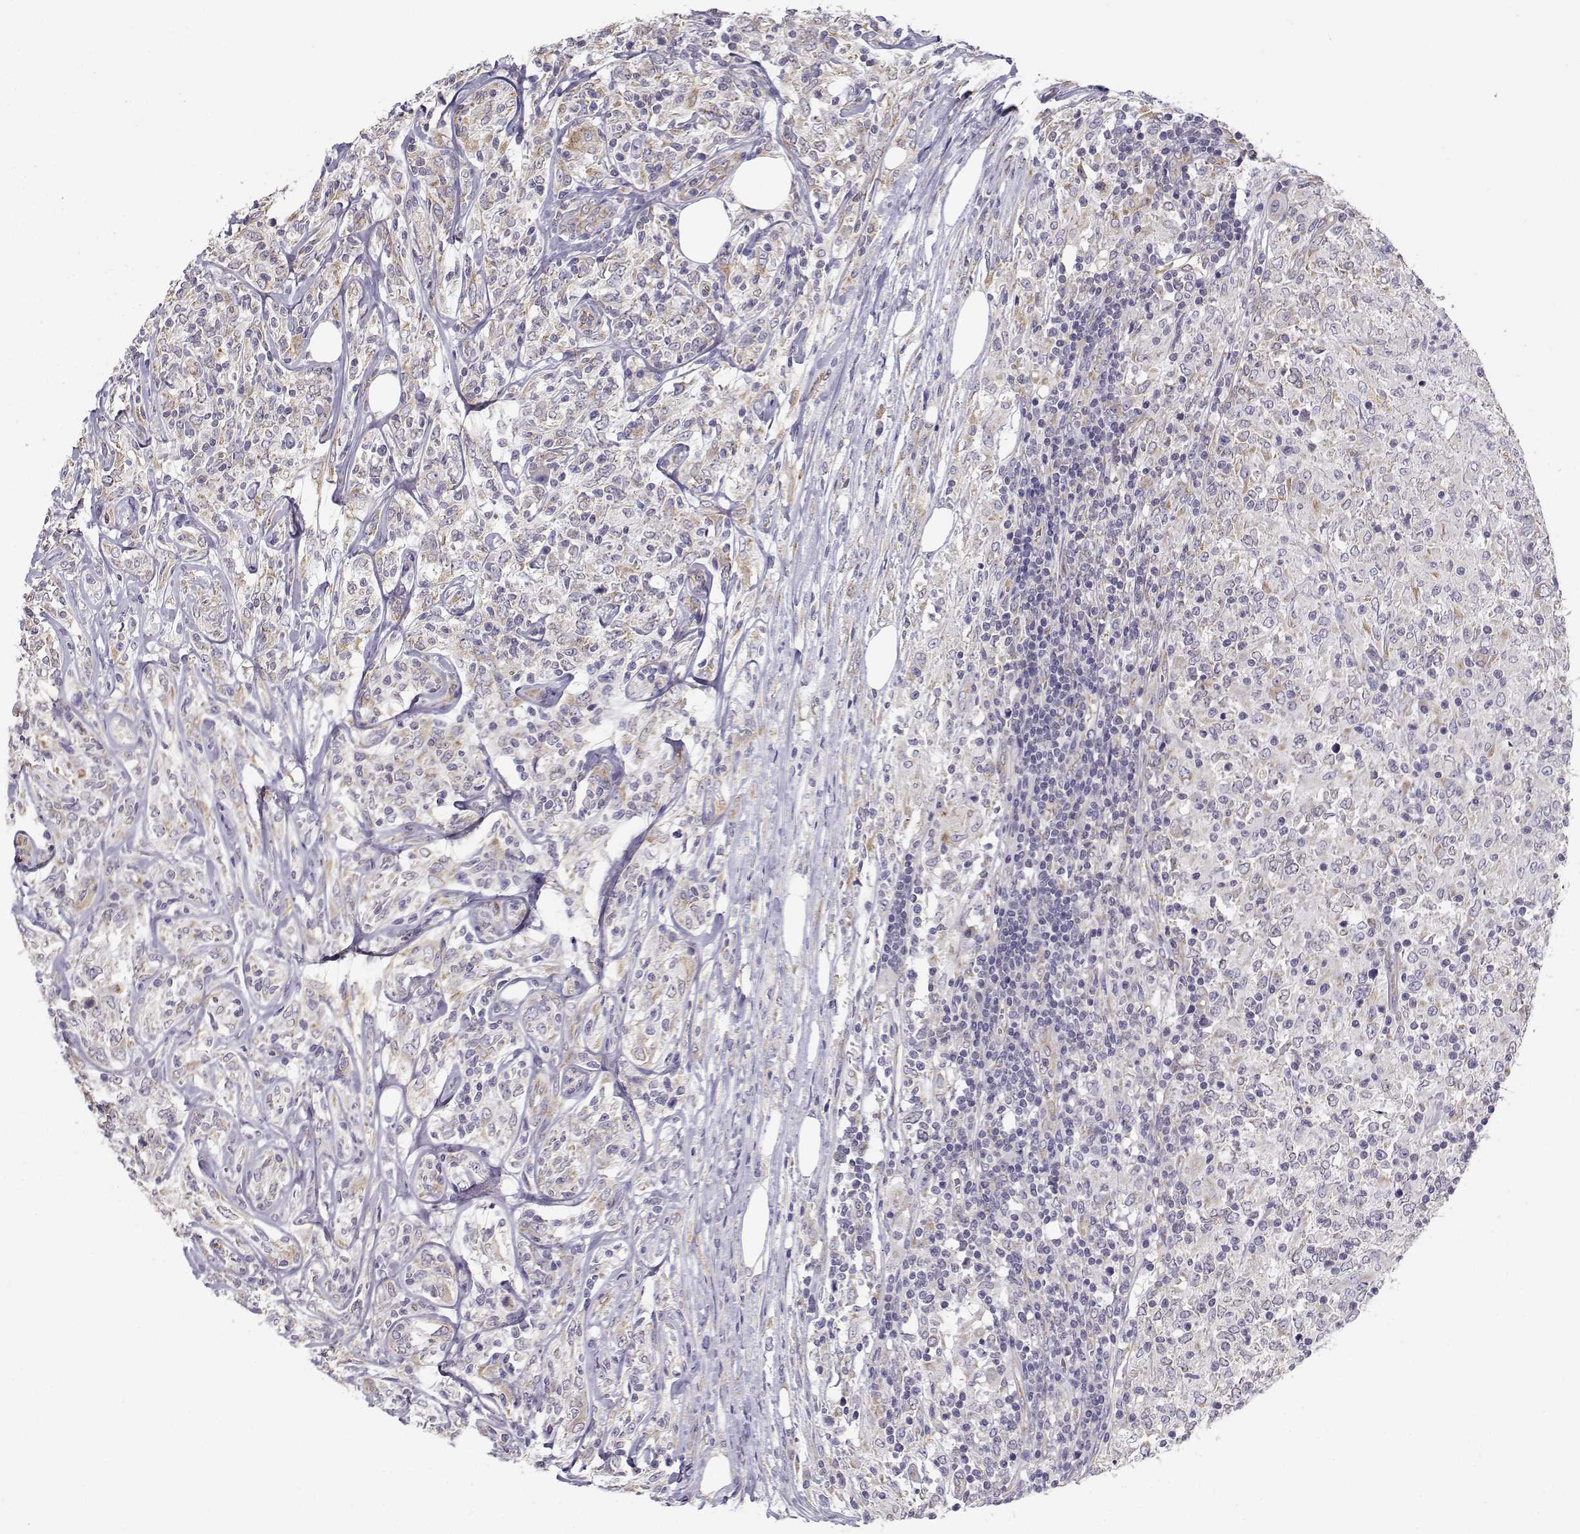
{"staining": {"intensity": "negative", "quantity": "none", "location": "none"}, "tissue": "lymphoma", "cell_type": "Tumor cells", "image_type": "cancer", "snomed": [{"axis": "morphology", "description": "Malignant lymphoma, non-Hodgkin's type, High grade"}, {"axis": "topography", "description": "Lymph node"}], "caption": "Tumor cells are negative for protein expression in human lymphoma. The staining is performed using DAB brown chromogen with nuclei counter-stained in using hematoxylin.", "gene": "BEND6", "patient": {"sex": "female", "age": 84}}